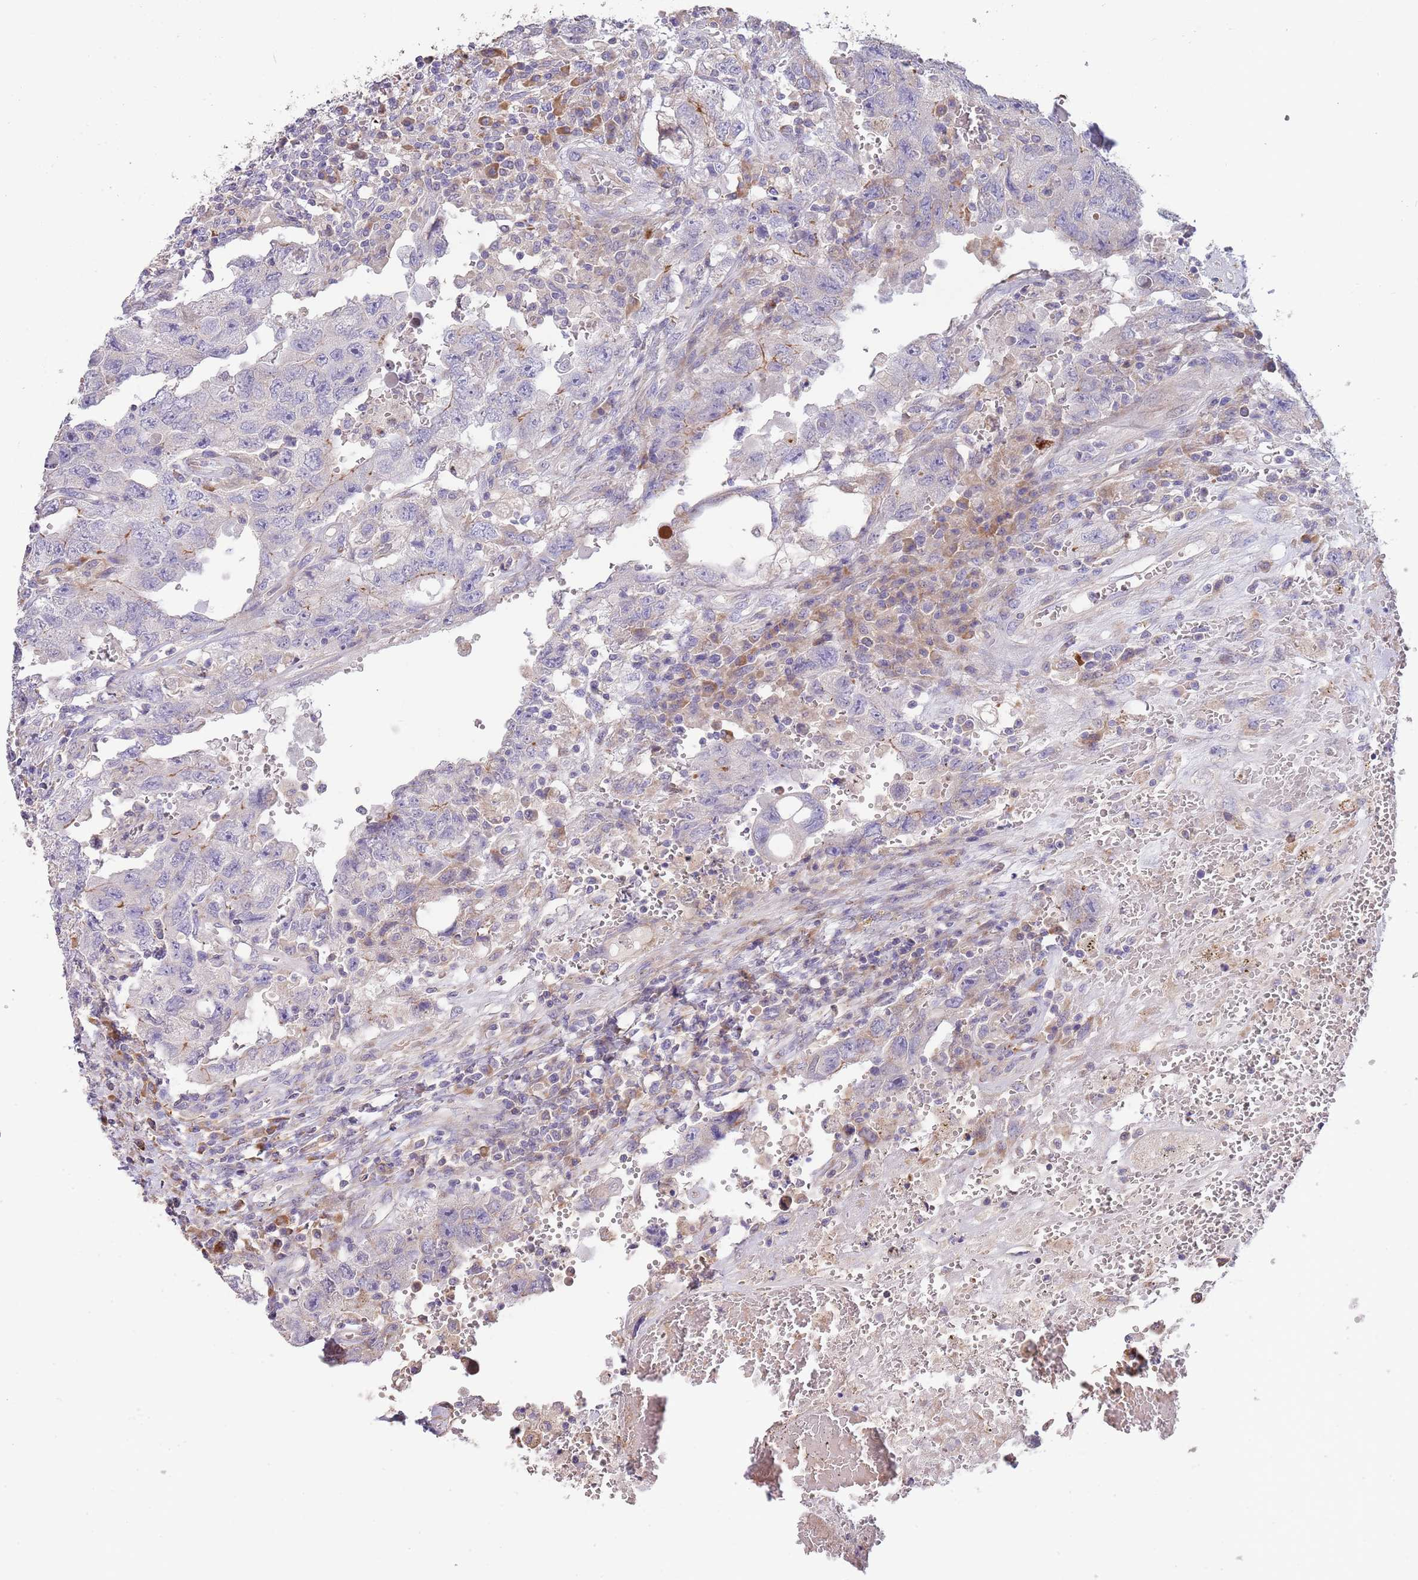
{"staining": {"intensity": "negative", "quantity": "none", "location": "none"}, "tissue": "testis cancer", "cell_type": "Tumor cells", "image_type": "cancer", "snomed": [{"axis": "morphology", "description": "Carcinoma, Embryonal, NOS"}, {"axis": "topography", "description": "Testis"}], "caption": "Photomicrograph shows no significant protein positivity in tumor cells of testis cancer.", "gene": "SUSD1", "patient": {"sex": "male", "age": 26}}